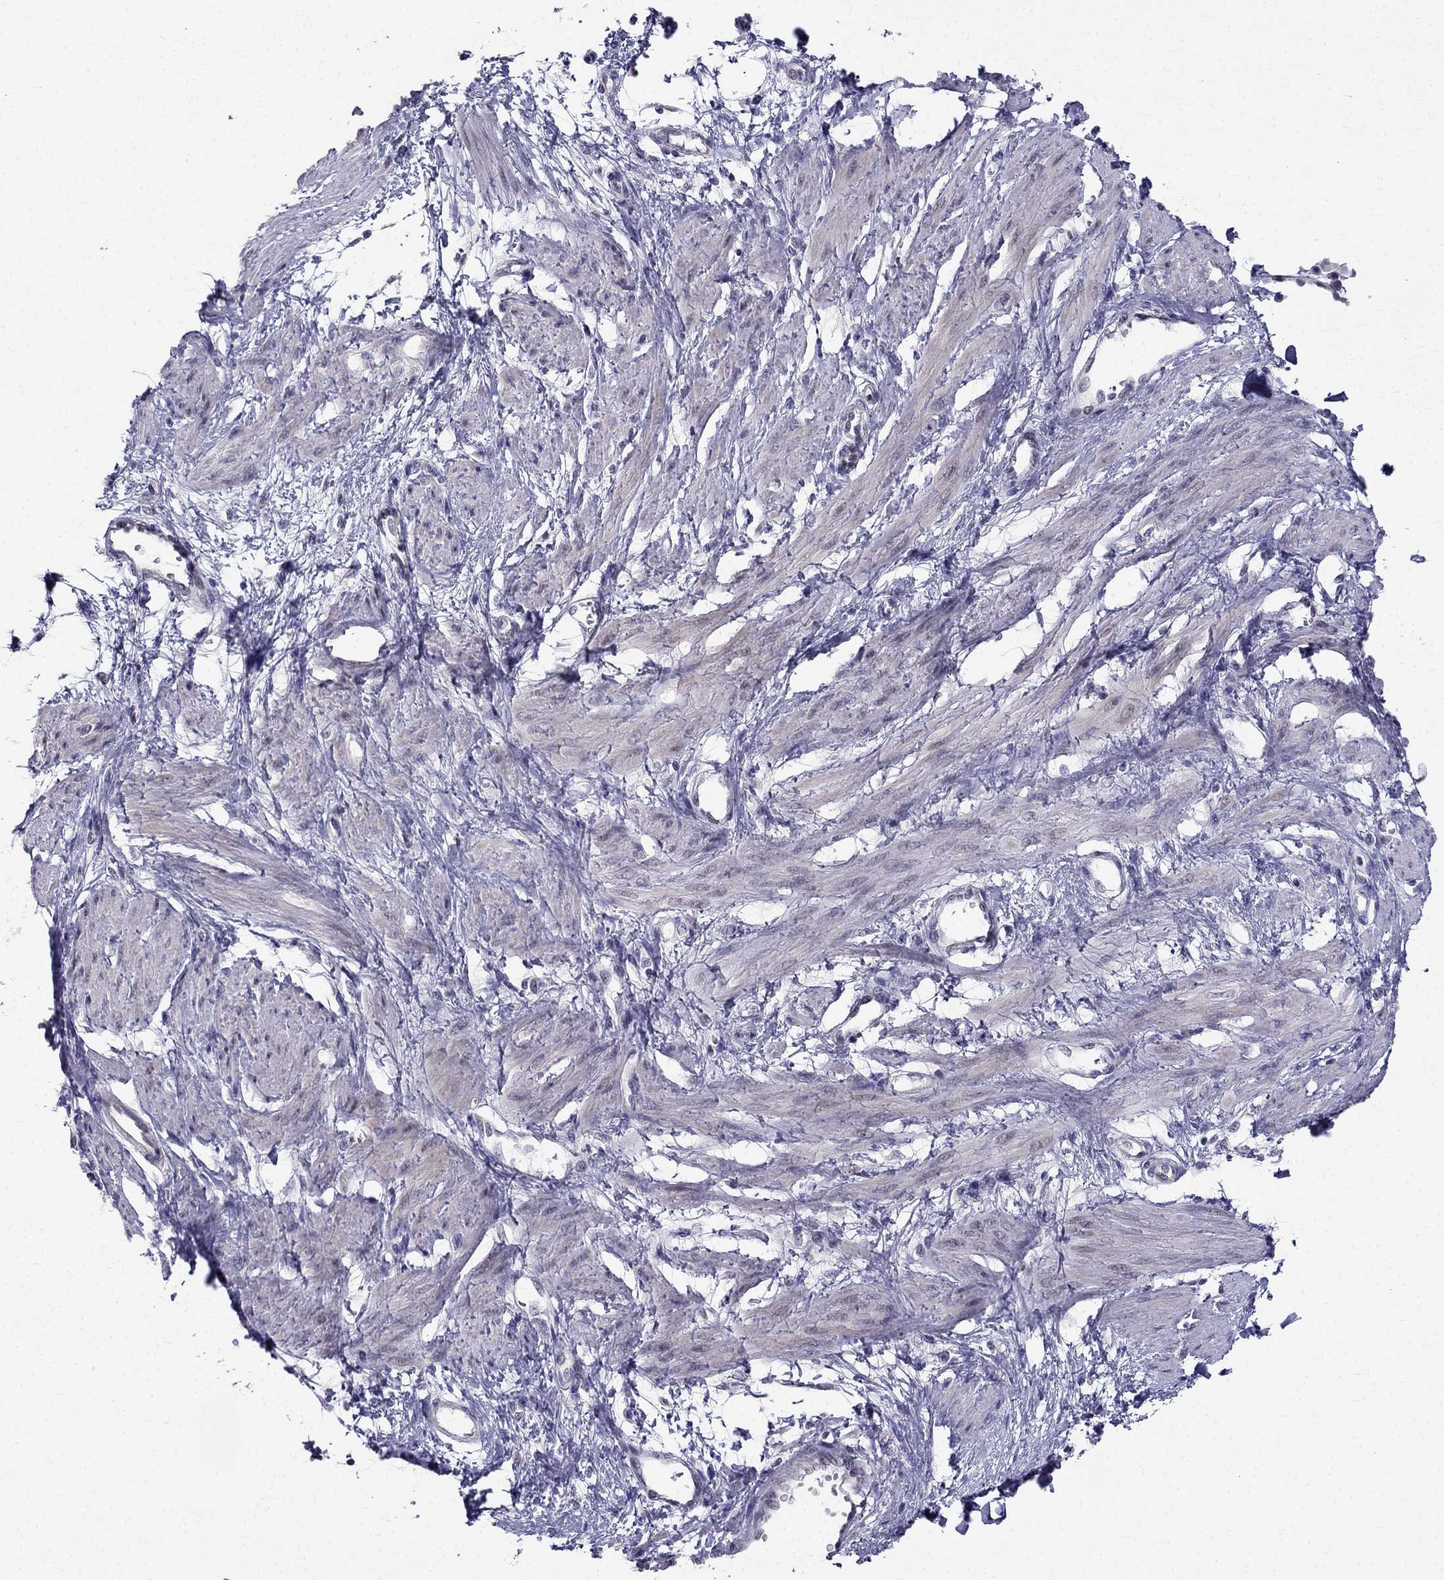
{"staining": {"intensity": "weak", "quantity": "25%-75%", "location": "cytoplasmic/membranous"}, "tissue": "smooth muscle", "cell_type": "Smooth muscle cells", "image_type": "normal", "snomed": [{"axis": "morphology", "description": "Normal tissue, NOS"}, {"axis": "topography", "description": "Smooth muscle"}, {"axis": "topography", "description": "Uterus"}], "caption": "Approximately 25%-75% of smooth muscle cells in benign human smooth muscle display weak cytoplasmic/membranous protein positivity as visualized by brown immunohistochemical staining.", "gene": "BAG5", "patient": {"sex": "female", "age": 39}}